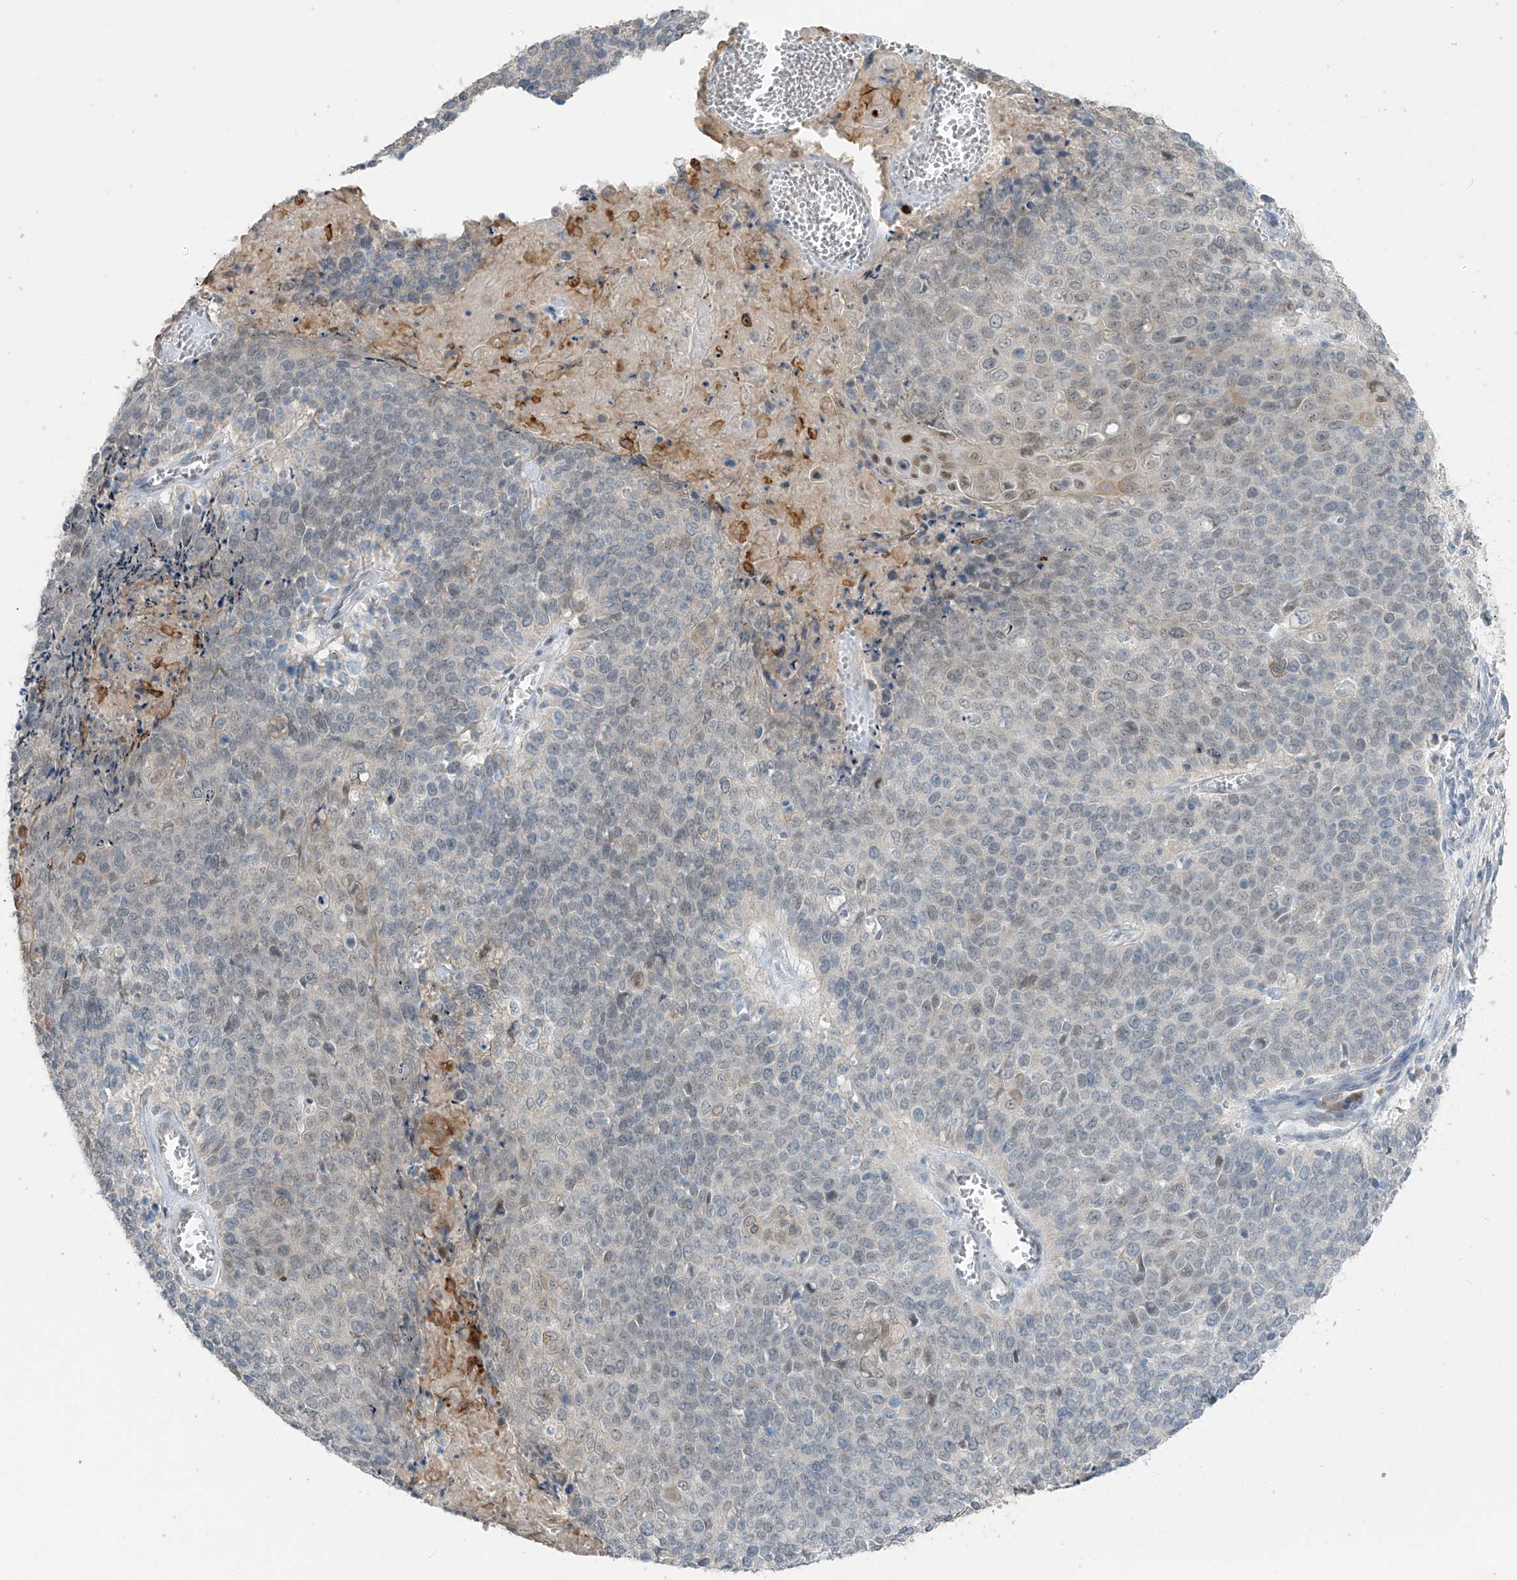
{"staining": {"intensity": "moderate", "quantity": "<25%", "location": "cytoplasmic/membranous,nuclear"}, "tissue": "cervical cancer", "cell_type": "Tumor cells", "image_type": "cancer", "snomed": [{"axis": "morphology", "description": "Squamous cell carcinoma, NOS"}, {"axis": "topography", "description": "Cervix"}], "caption": "An immunohistochemistry (IHC) histopathology image of tumor tissue is shown. Protein staining in brown labels moderate cytoplasmic/membranous and nuclear positivity in squamous cell carcinoma (cervical) within tumor cells.", "gene": "METAP1D", "patient": {"sex": "female", "age": 39}}